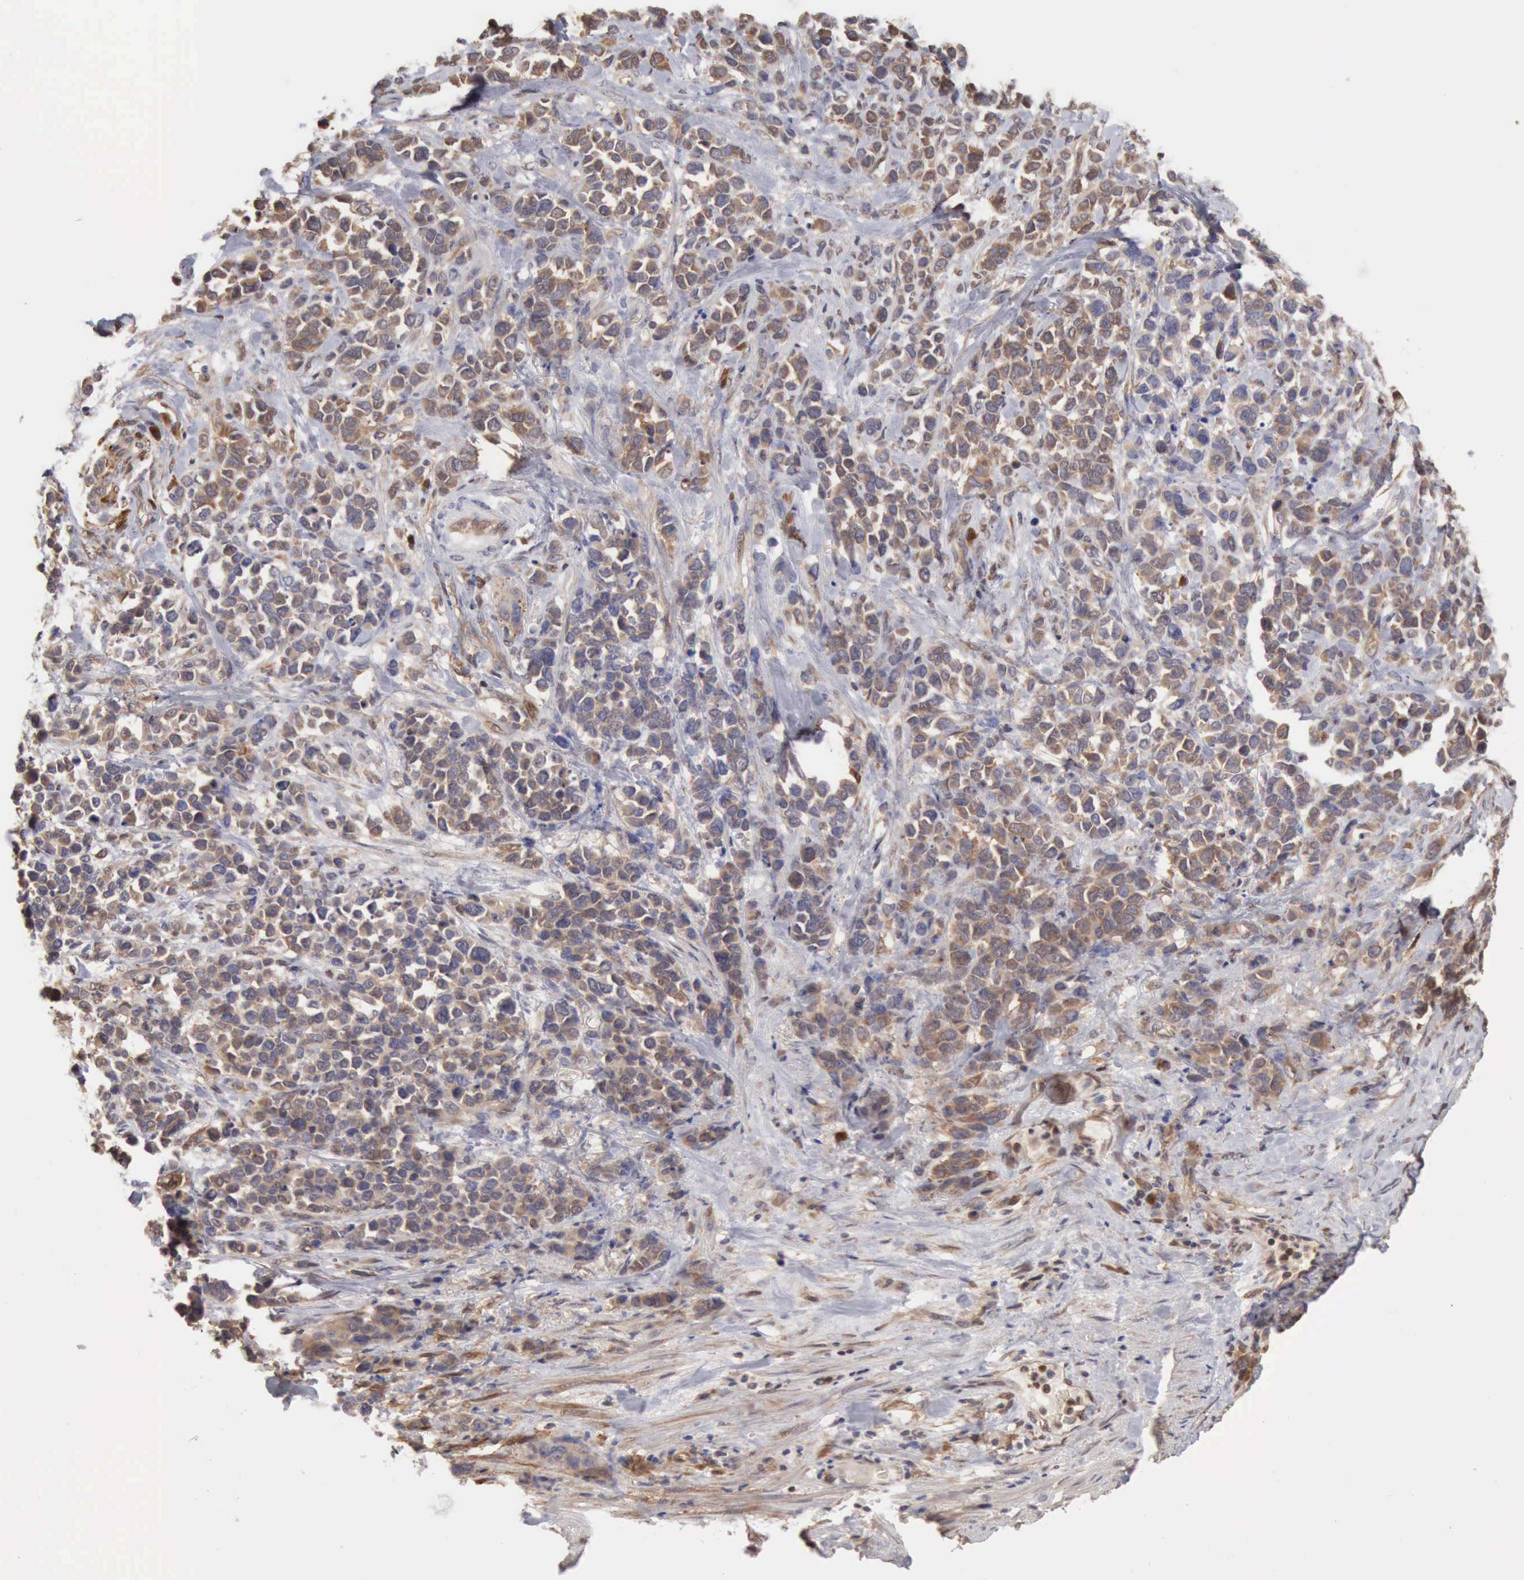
{"staining": {"intensity": "moderate", "quantity": ">75%", "location": "cytoplasmic/membranous"}, "tissue": "stomach cancer", "cell_type": "Tumor cells", "image_type": "cancer", "snomed": [{"axis": "morphology", "description": "Adenocarcinoma, NOS"}, {"axis": "topography", "description": "Stomach, upper"}], "caption": "About >75% of tumor cells in stomach cancer reveal moderate cytoplasmic/membranous protein positivity as visualized by brown immunohistochemical staining.", "gene": "APOL2", "patient": {"sex": "male", "age": 71}}